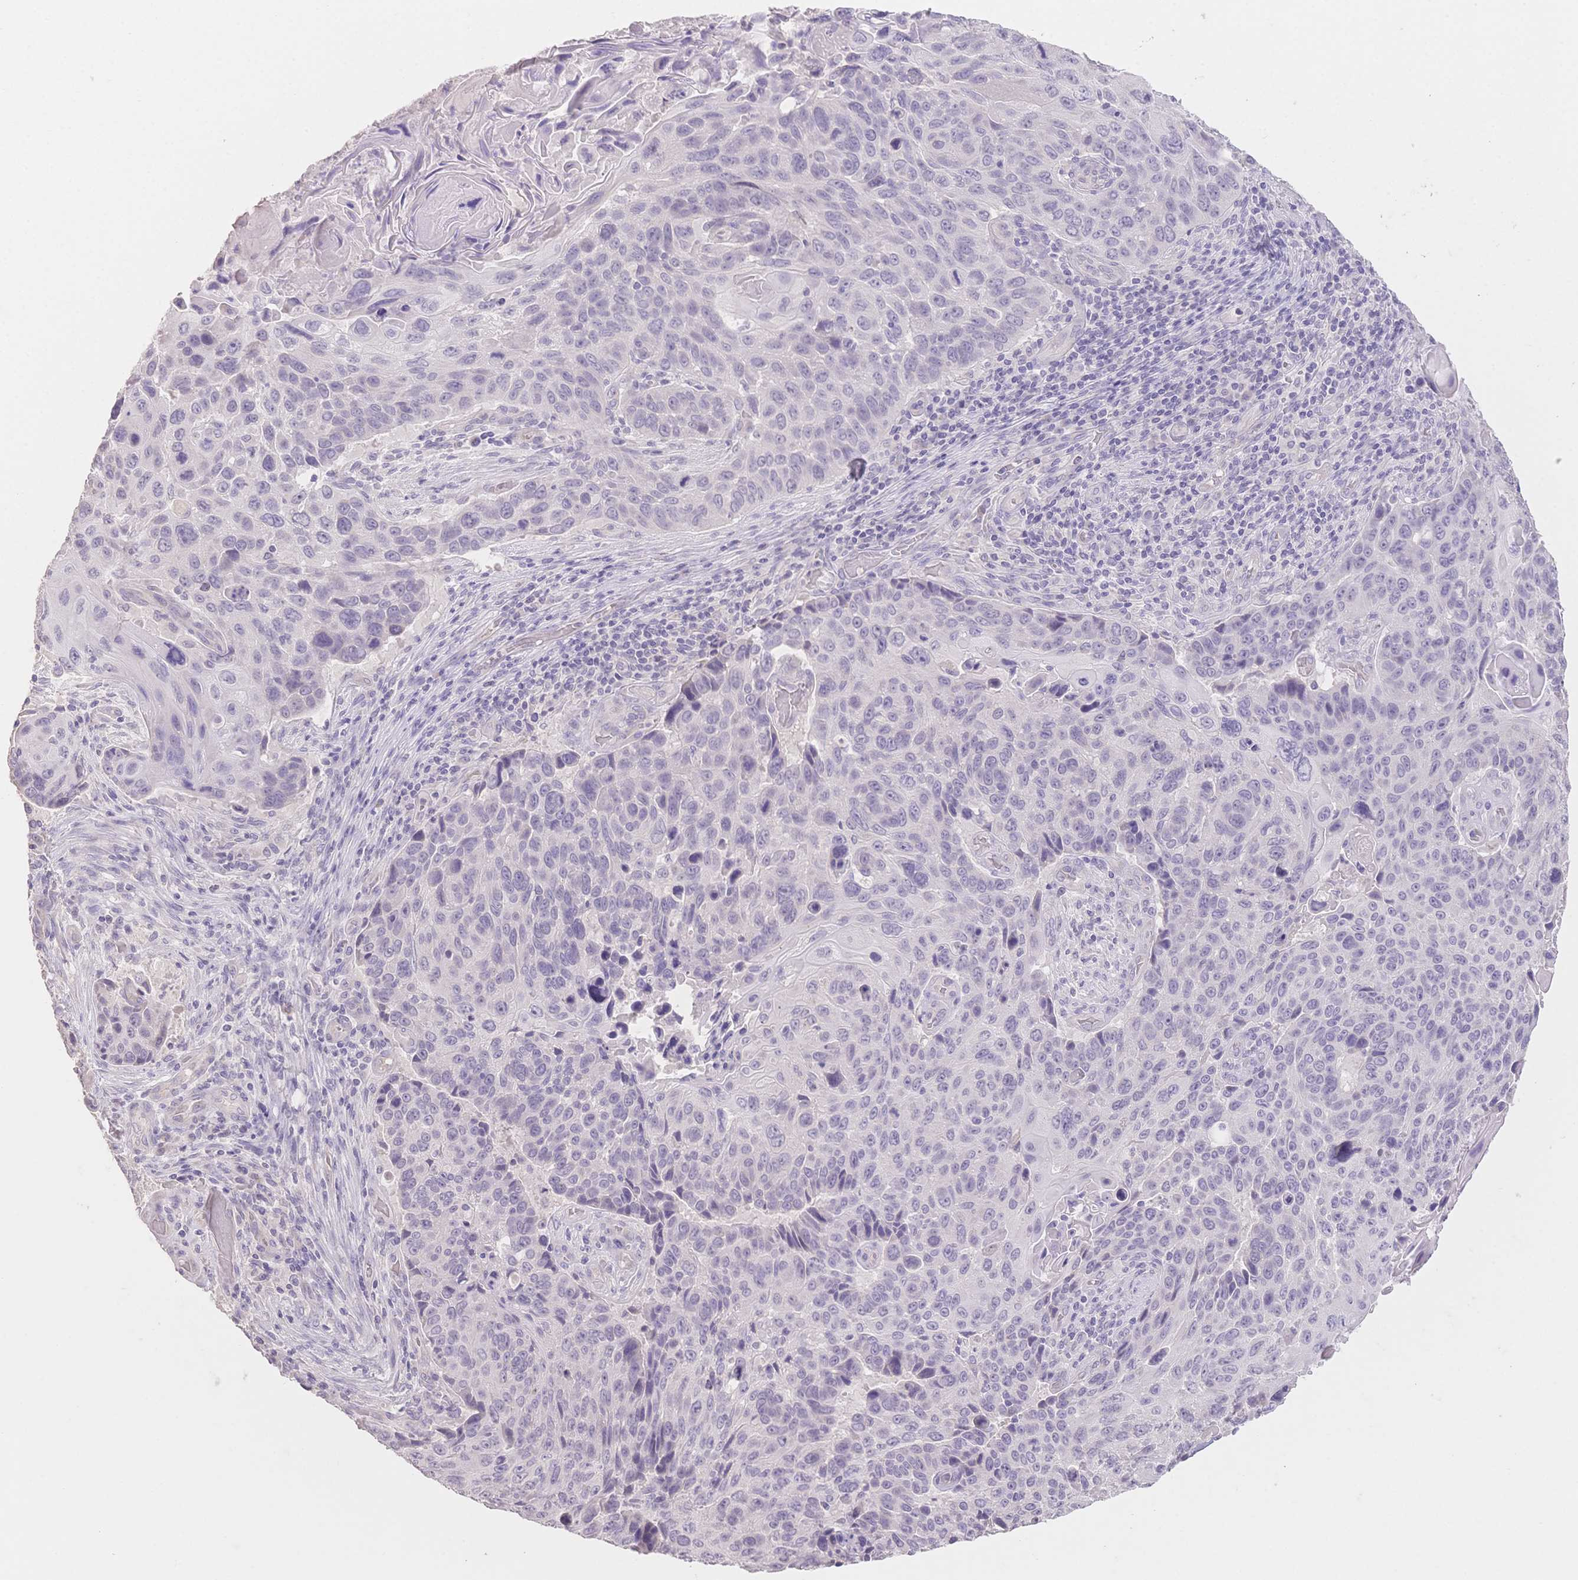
{"staining": {"intensity": "negative", "quantity": "none", "location": "none"}, "tissue": "lung cancer", "cell_type": "Tumor cells", "image_type": "cancer", "snomed": [{"axis": "morphology", "description": "Squamous cell carcinoma, NOS"}, {"axis": "topography", "description": "Lung"}], "caption": "IHC photomicrograph of lung squamous cell carcinoma stained for a protein (brown), which exhibits no positivity in tumor cells.", "gene": "SUV39H2", "patient": {"sex": "male", "age": 68}}